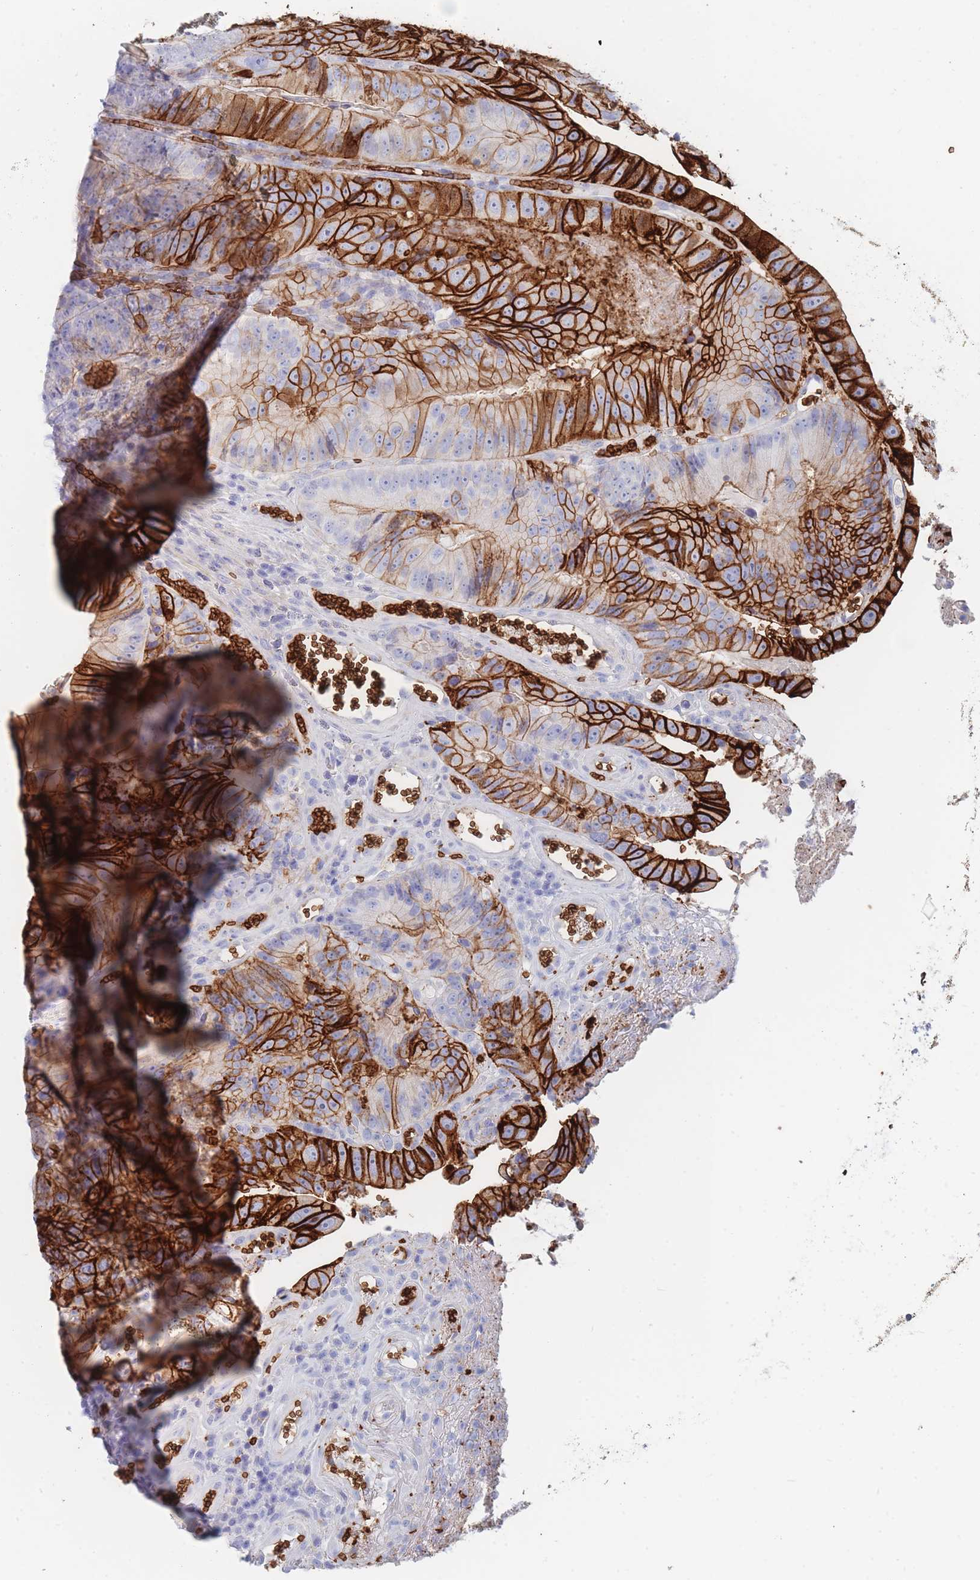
{"staining": {"intensity": "strong", "quantity": "25%-75%", "location": "cytoplasmic/membranous"}, "tissue": "colorectal cancer", "cell_type": "Tumor cells", "image_type": "cancer", "snomed": [{"axis": "morphology", "description": "Adenocarcinoma, NOS"}, {"axis": "topography", "description": "Colon"}], "caption": "The image shows a brown stain indicating the presence of a protein in the cytoplasmic/membranous of tumor cells in colorectal adenocarcinoma.", "gene": "SLC2A1", "patient": {"sex": "female", "age": 86}}